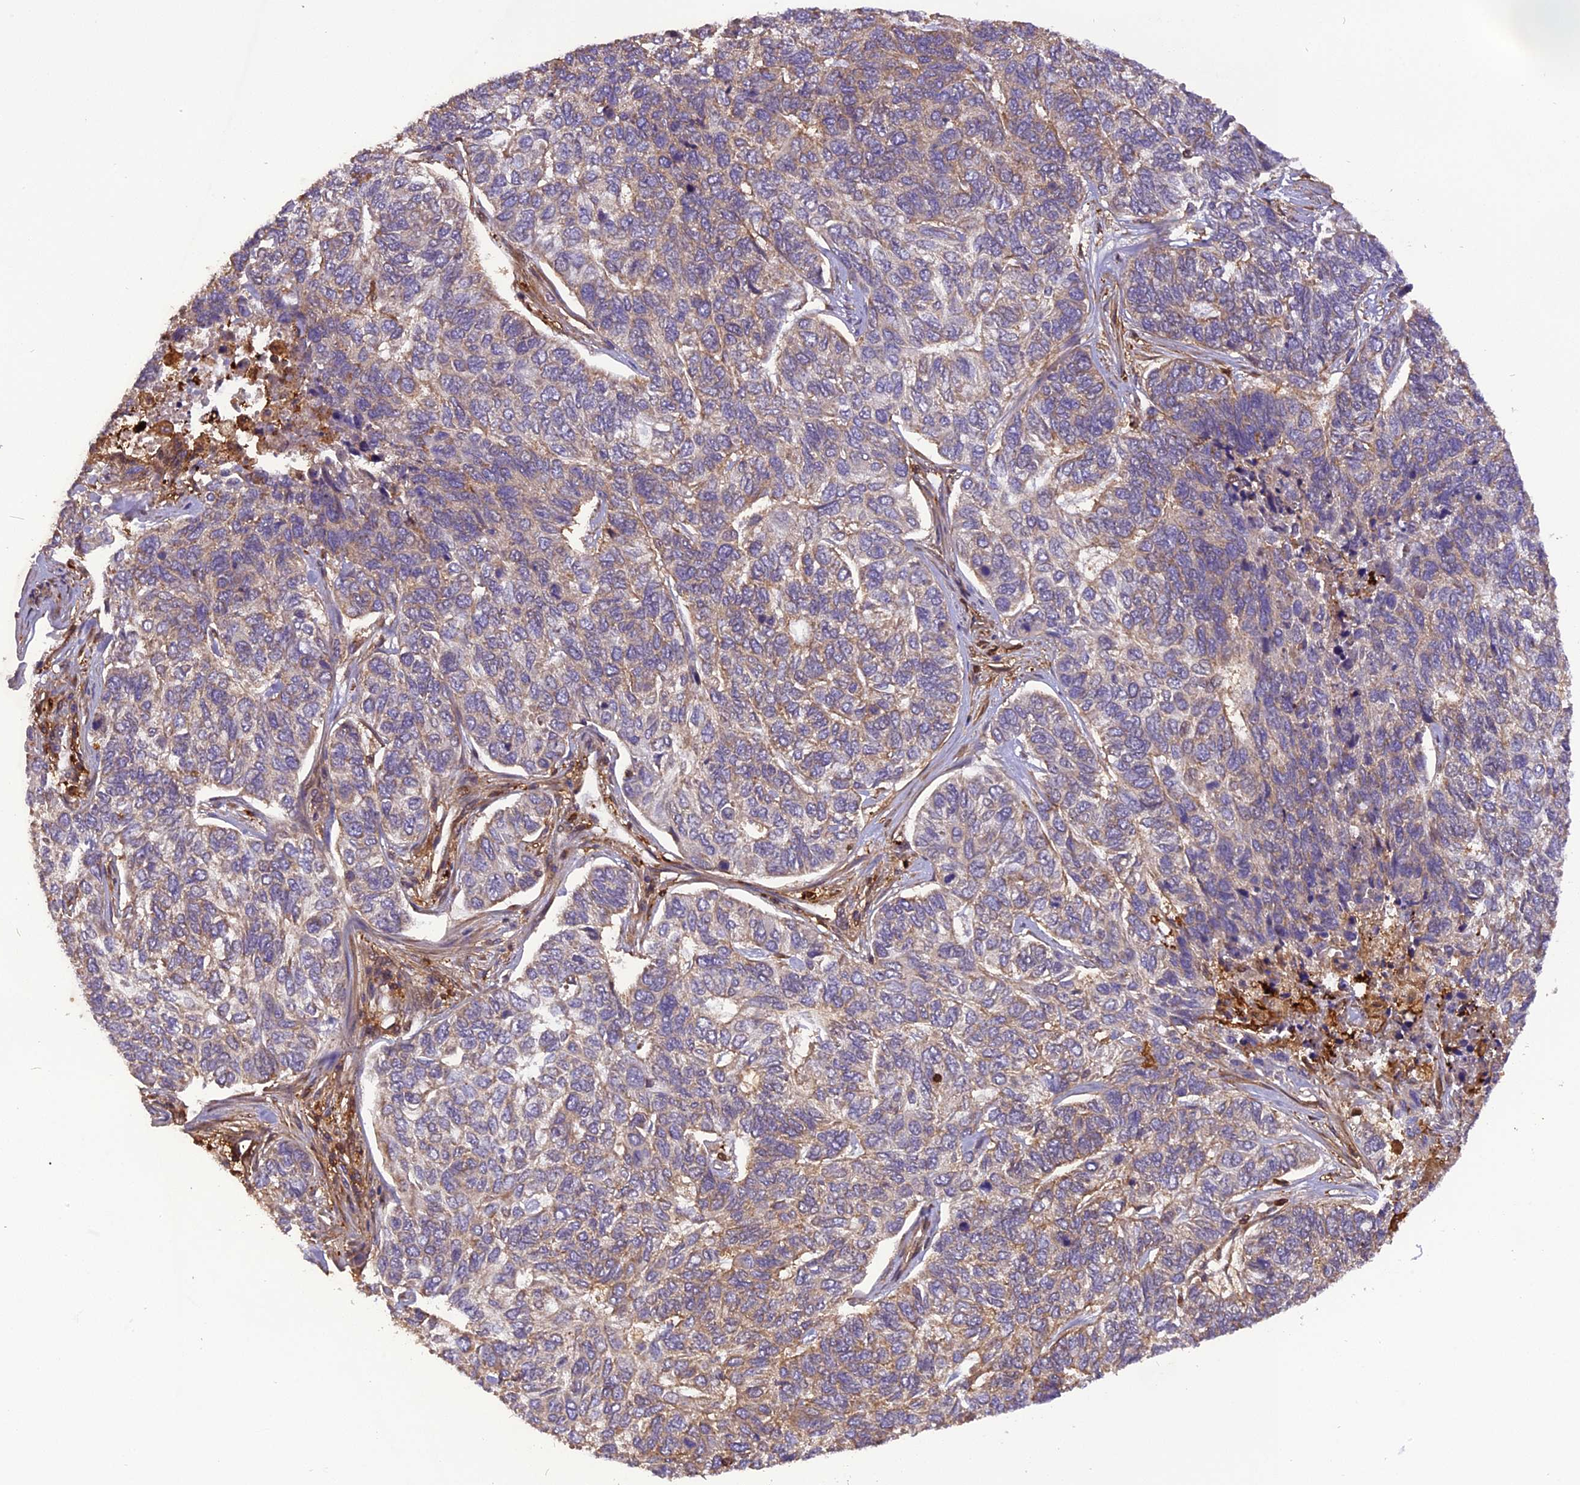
{"staining": {"intensity": "weak", "quantity": "25%-75%", "location": "cytoplasmic/membranous"}, "tissue": "skin cancer", "cell_type": "Tumor cells", "image_type": "cancer", "snomed": [{"axis": "morphology", "description": "Basal cell carcinoma"}, {"axis": "topography", "description": "Skin"}], "caption": "Protein staining of basal cell carcinoma (skin) tissue demonstrates weak cytoplasmic/membranous positivity in approximately 25%-75% of tumor cells.", "gene": "STOML1", "patient": {"sex": "female", "age": 65}}